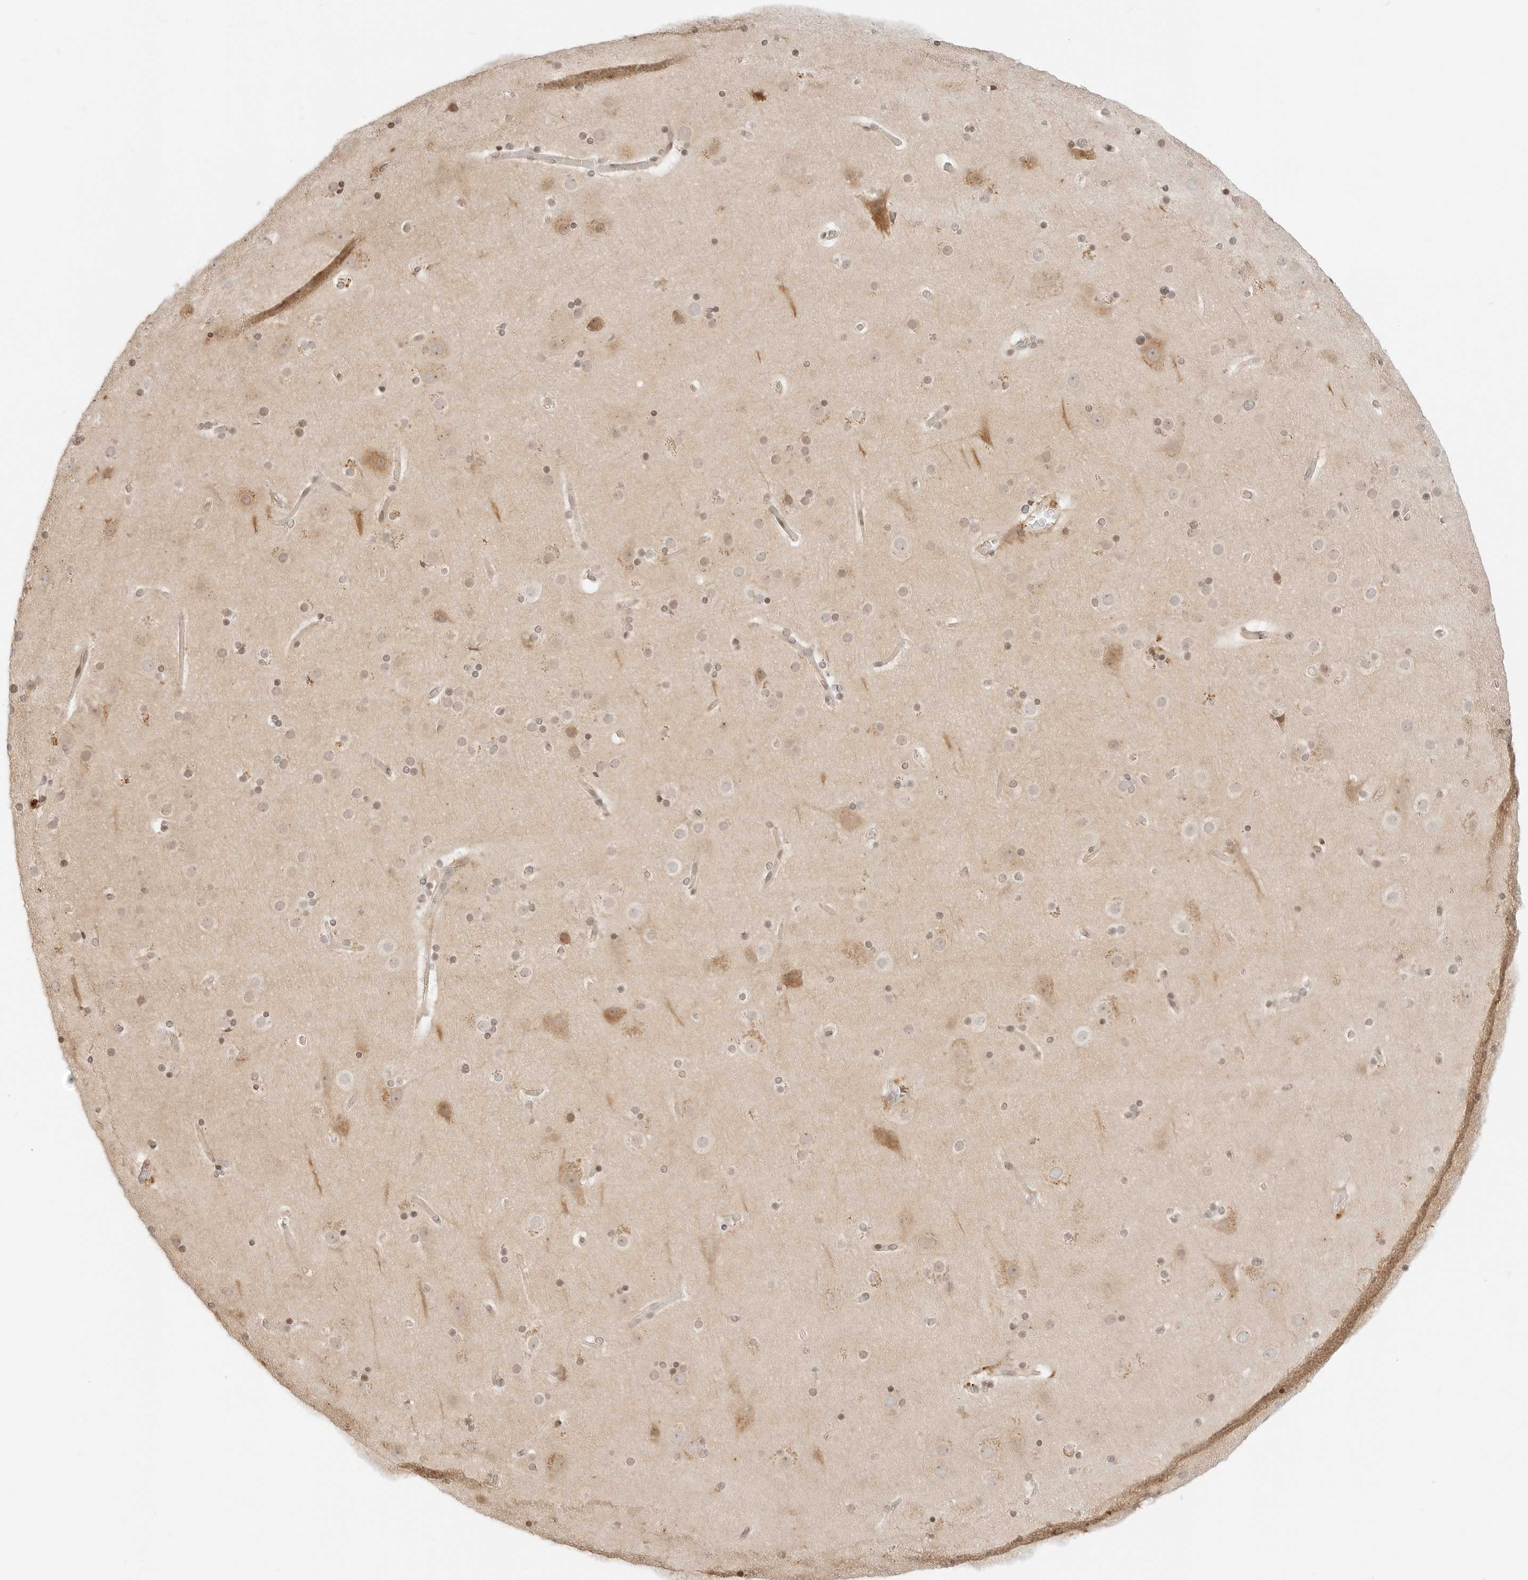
{"staining": {"intensity": "weak", "quantity": "25%-75%", "location": "nuclear"}, "tissue": "cerebral cortex", "cell_type": "Endothelial cells", "image_type": "normal", "snomed": [{"axis": "morphology", "description": "Normal tissue, NOS"}, {"axis": "topography", "description": "Cerebral cortex"}], "caption": "The photomicrograph shows immunohistochemical staining of normal cerebral cortex. There is weak nuclear staining is appreciated in approximately 25%-75% of endothelial cells.", "gene": "RPS6KL1", "patient": {"sex": "male", "age": 57}}